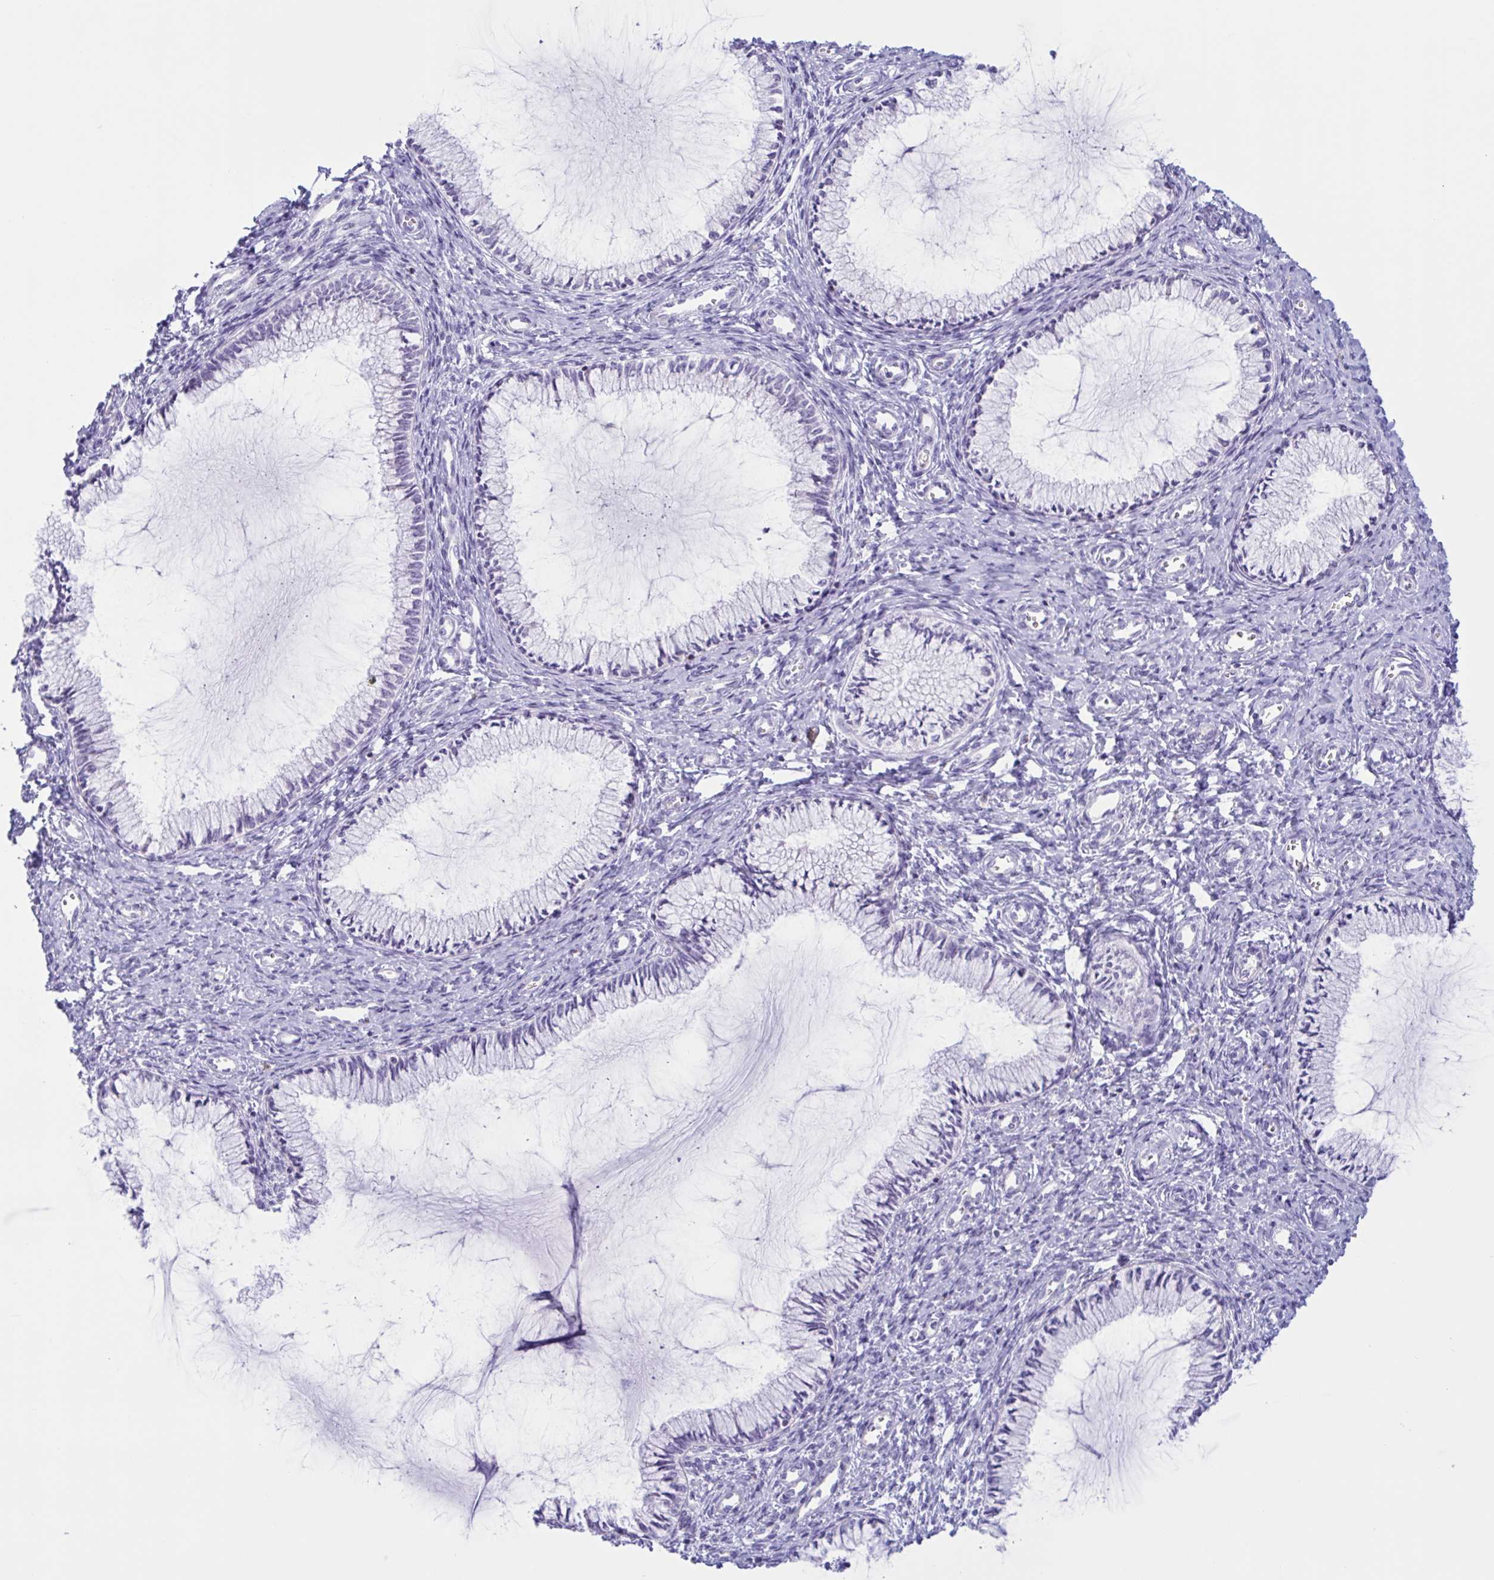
{"staining": {"intensity": "negative", "quantity": "none", "location": "none"}, "tissue": "cervix", "cell_type": "Glandular cells", "image_type": "normal", "snomed": [{"axis": "morphology", "description": "Normal tissue, NOS"}, {"axis": "topography", "description": "Cervix"}], "caption": "Immunohistochemical staining of benign cervix reveals no significant staining in glandular cells. The staining is performed using DAB (3,3'-diaminobenzidine) brown chromogen with nuclei counter-stained in using hematoxylin.", "gene": "XCL1", "patient": {"sex": "female", "age": 24}}